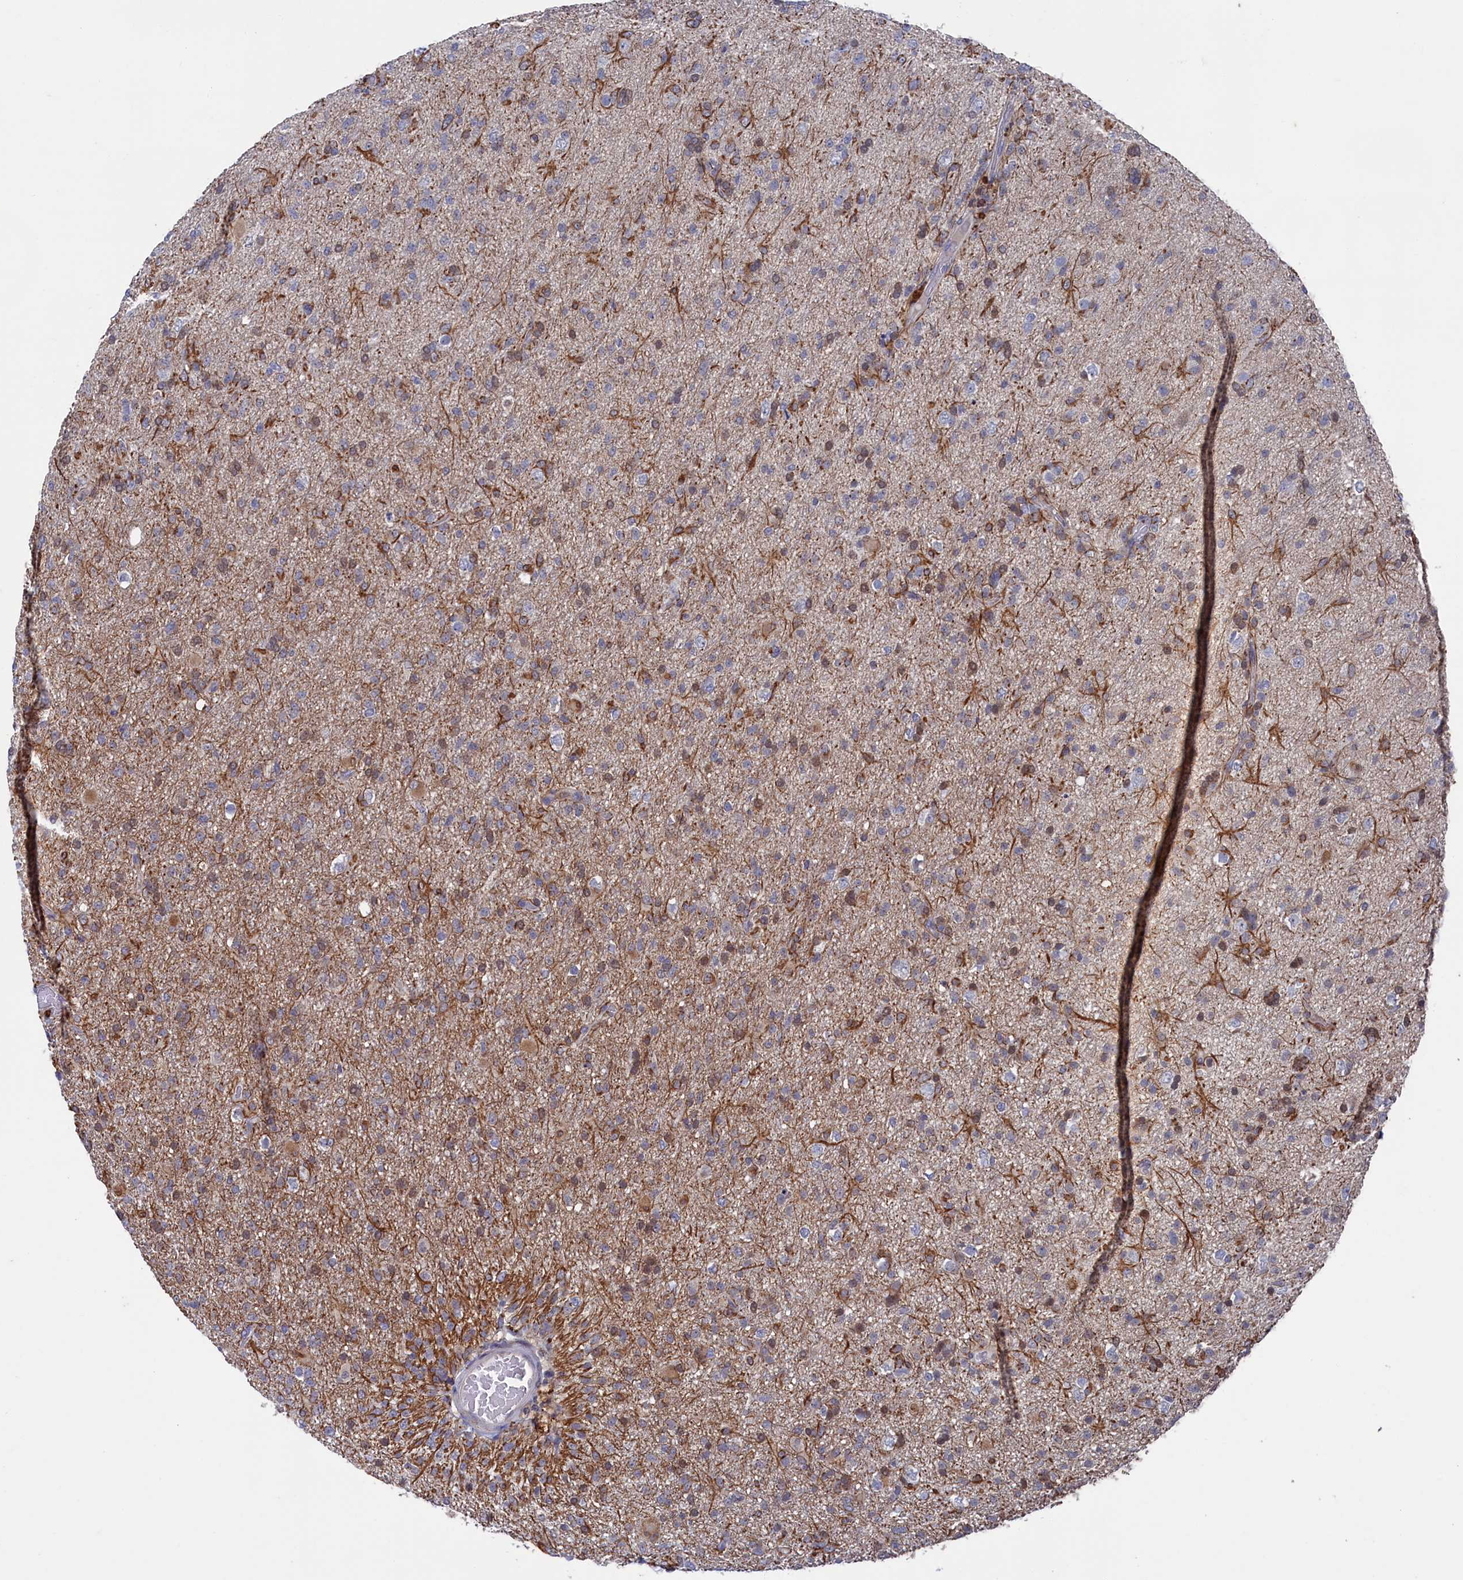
{"staining": {"intensity": "negative", "quantity": "none", "location": "none"}, "tissue": "glioma", "cell_type": "Tumor cells", "image_type": "cancer", "snomed": [{"axis": "morphology", "description": "Glioma, malignant, Low grade"}, {"axis": "topography", "description": "Brain"}], "caption": "Tumor cells are negative for brown protein staining in glioma.", "gene": "RNH1", "patient": {"sex": "male", "age": 65}}